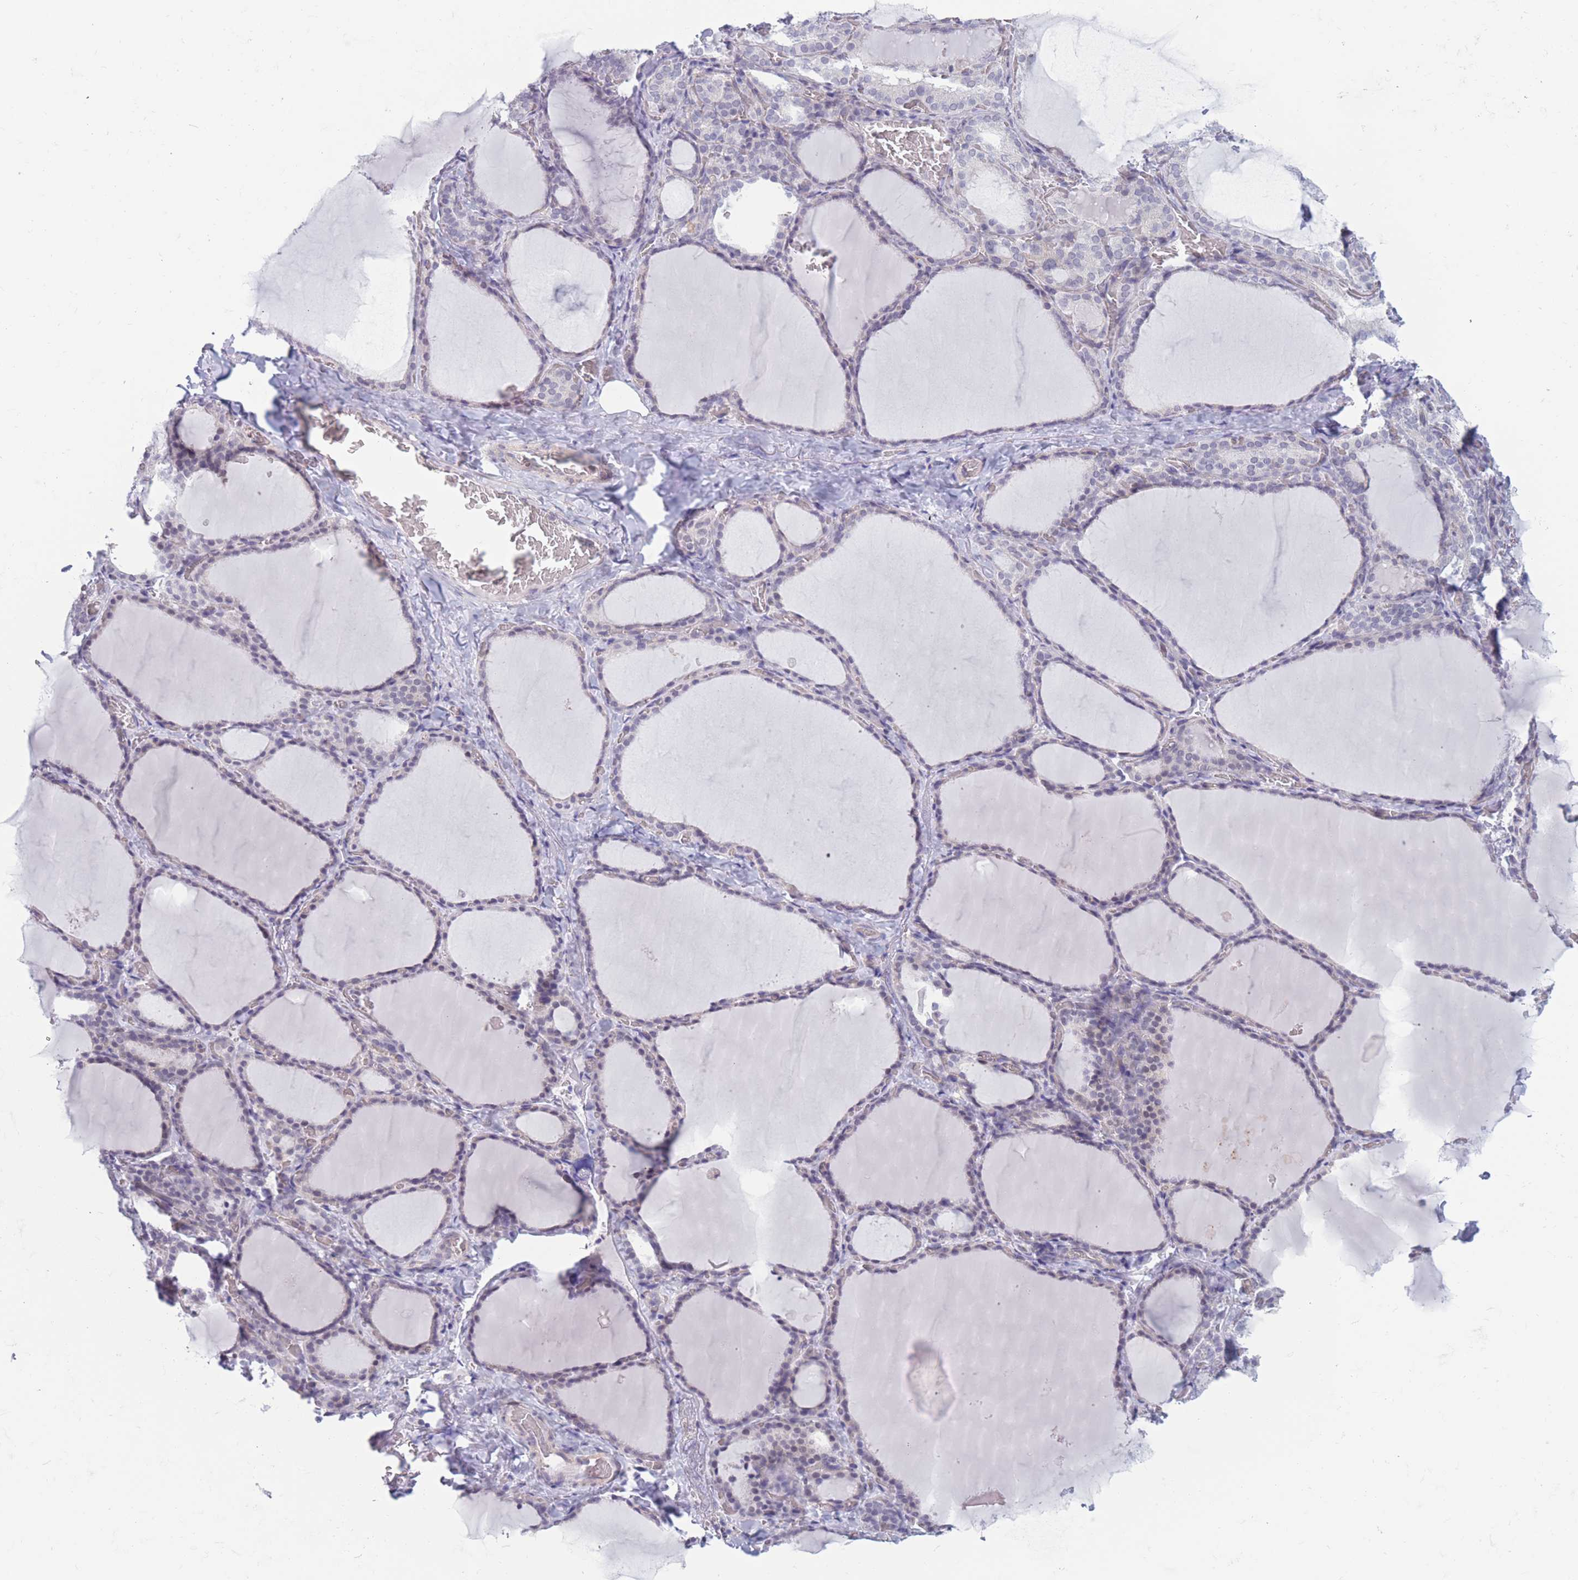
{"staining": {"intensity": "negative", "quantity": "none", "location": "none"}, "tissue": "thyroid gland", "cell_type": "Glandular cells", "image_type": "normal", "snomed": [{"axis": "morphology", "description": "Normal tissue, NOS"}, {"axis": "topography", "description": "Thyroid gland"}], "caption": "Immunohistochemical staining of unremarkable human thyroid gland demonstrates no significant staining in glandular cells.", "gene": "PODXL", "patient": {"sex": "female", "age": 39}}